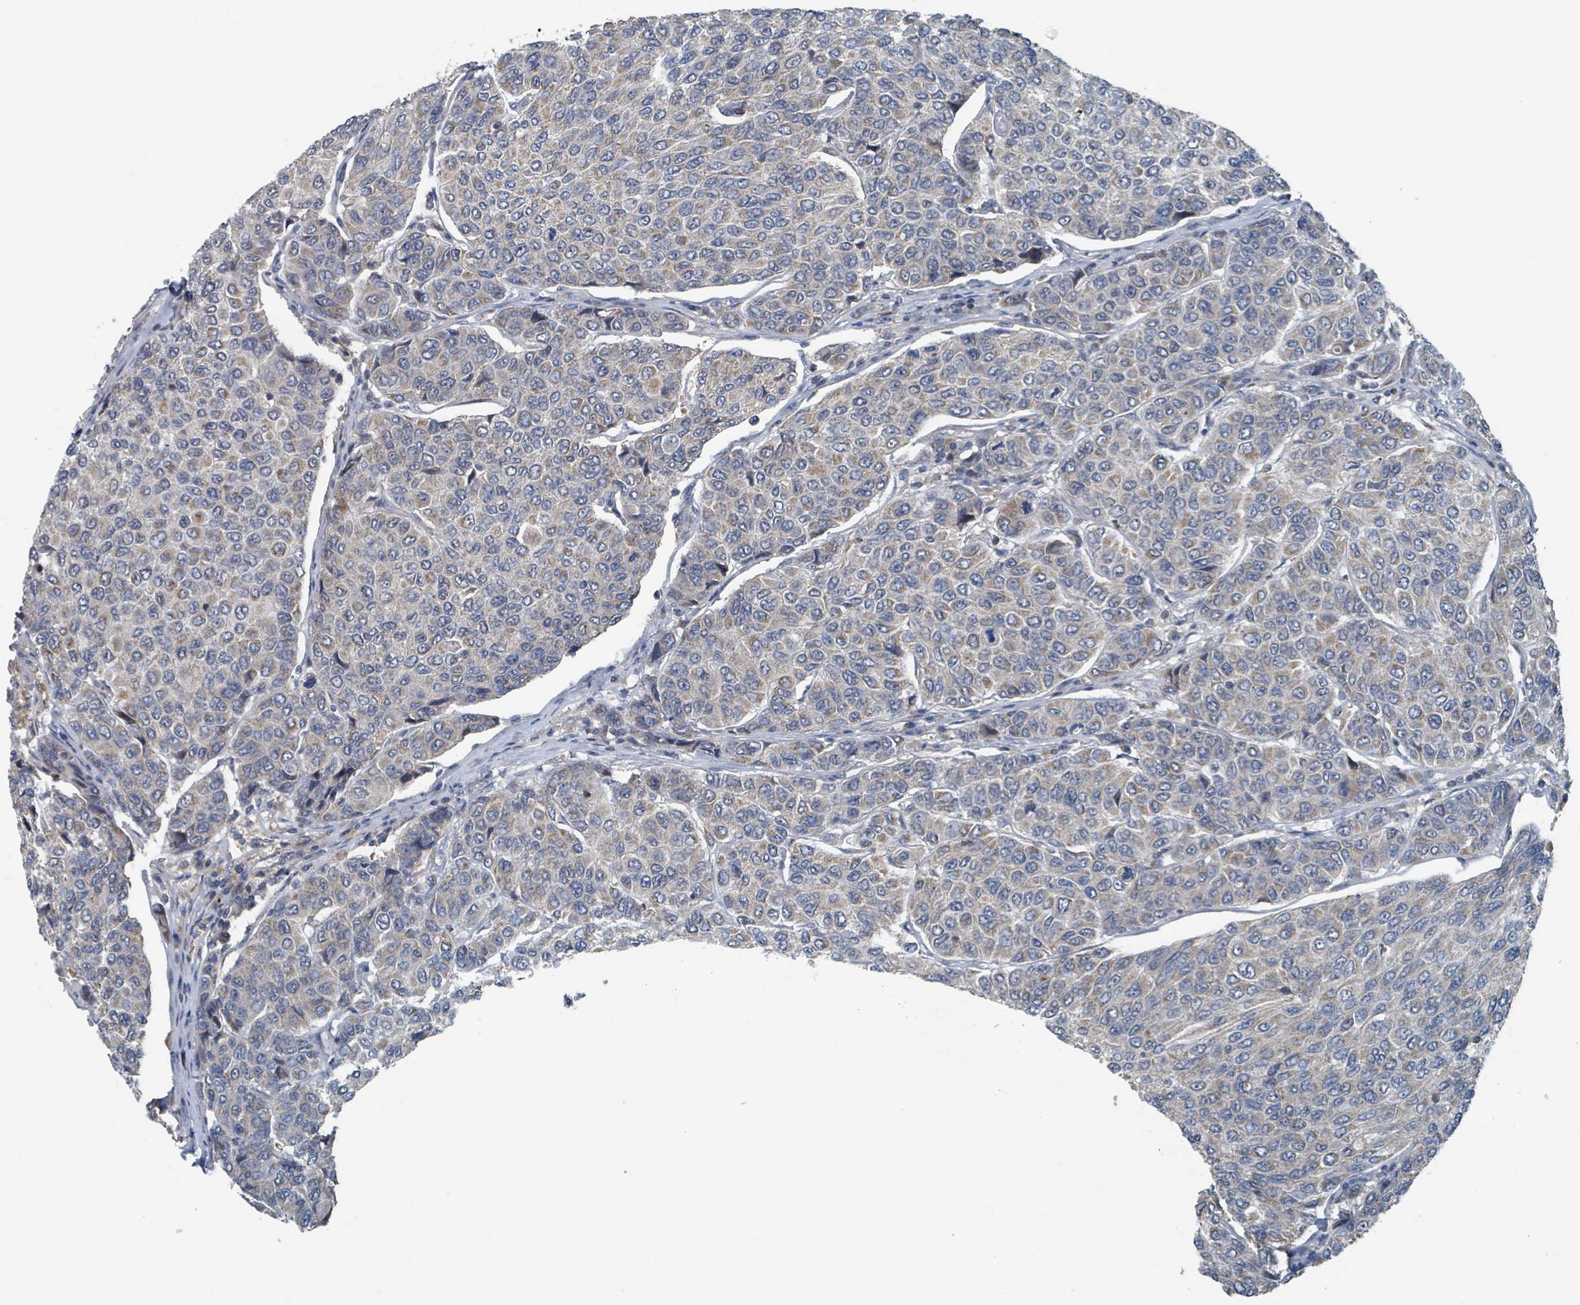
{"staining": {"intensity": "moderate", "quantity": "25%-75%", "location": "cytoplasmic/membranous"}, "tissue": "breast cancer", "cell_type": "Tumor cells", "image_type": "cancer", "snomed": [{"axis": "morphology", "description": "Duct carcinoma"}, {"axis": "topography", "description": "Breast"}], "caption": "A brown stain labels moderate cytoplasmic/membranous staining of a protein in breast cancer tumor cells.", "gene": "ACBD4", "patient": {"sex": "female", "age": 55}}